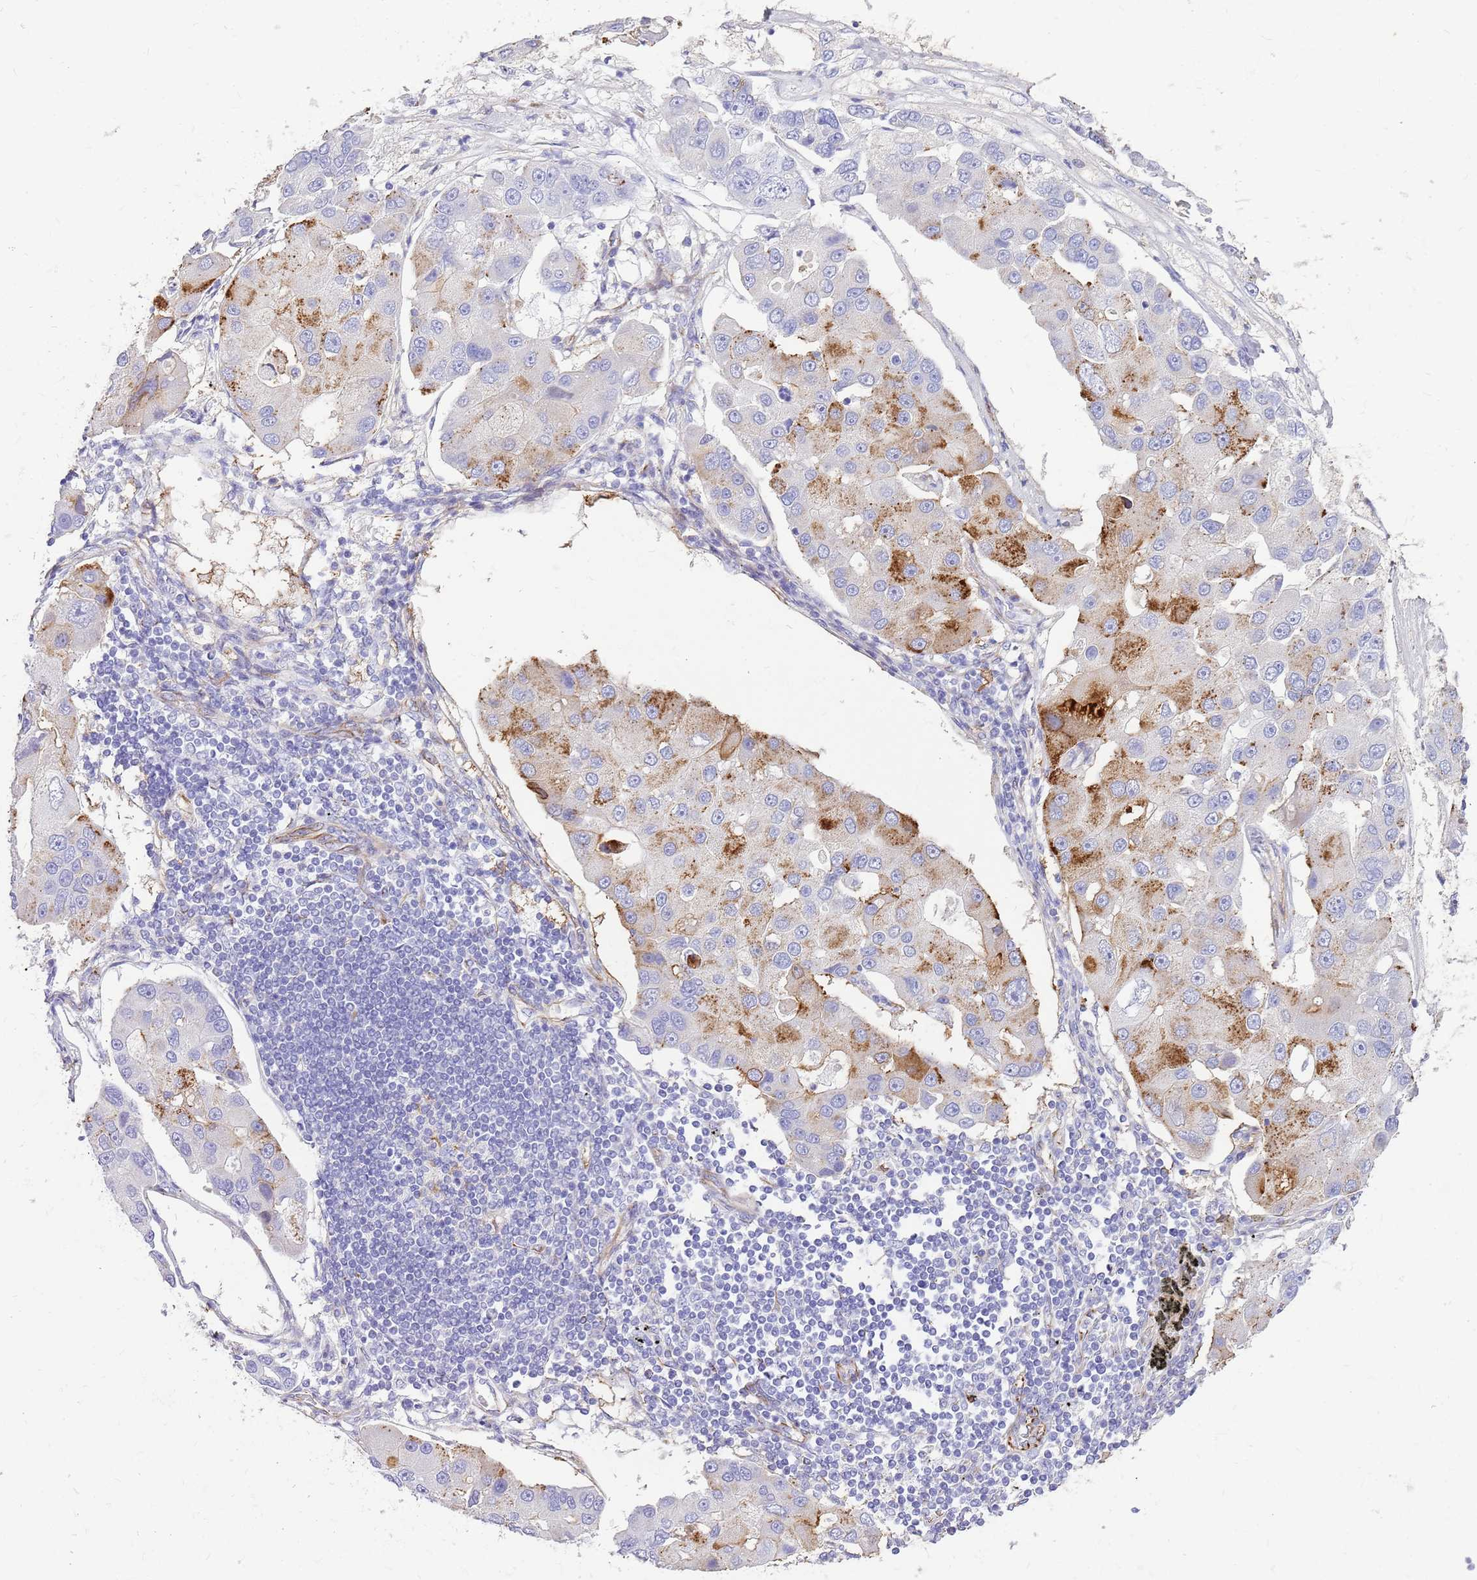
{"staining": {"intensity": "strong", "quantity": "<25%", "location": "cytoplasmic/membranous"}, "tissue": "lung cancer", "cell_type": "Tumor cells", "image_type": "cancer", "snomed": [{"axis": "morphology", "description": "Adenocarcinoma, NOS"}, {"axis": "topography", "description": "Lung"}], "caption": "Immunohistochemistry (DAB) staining of human lung cancer (adenocarcinoma) demonstrates strong cytoplasmic/membranous protein staining in about <25% of tumor cells. (DAB IHC, brown staining for protein, blue staining for nuclei).", "gene": "ZDHHC1", "patient": {"sex": "female", "age": 54}}